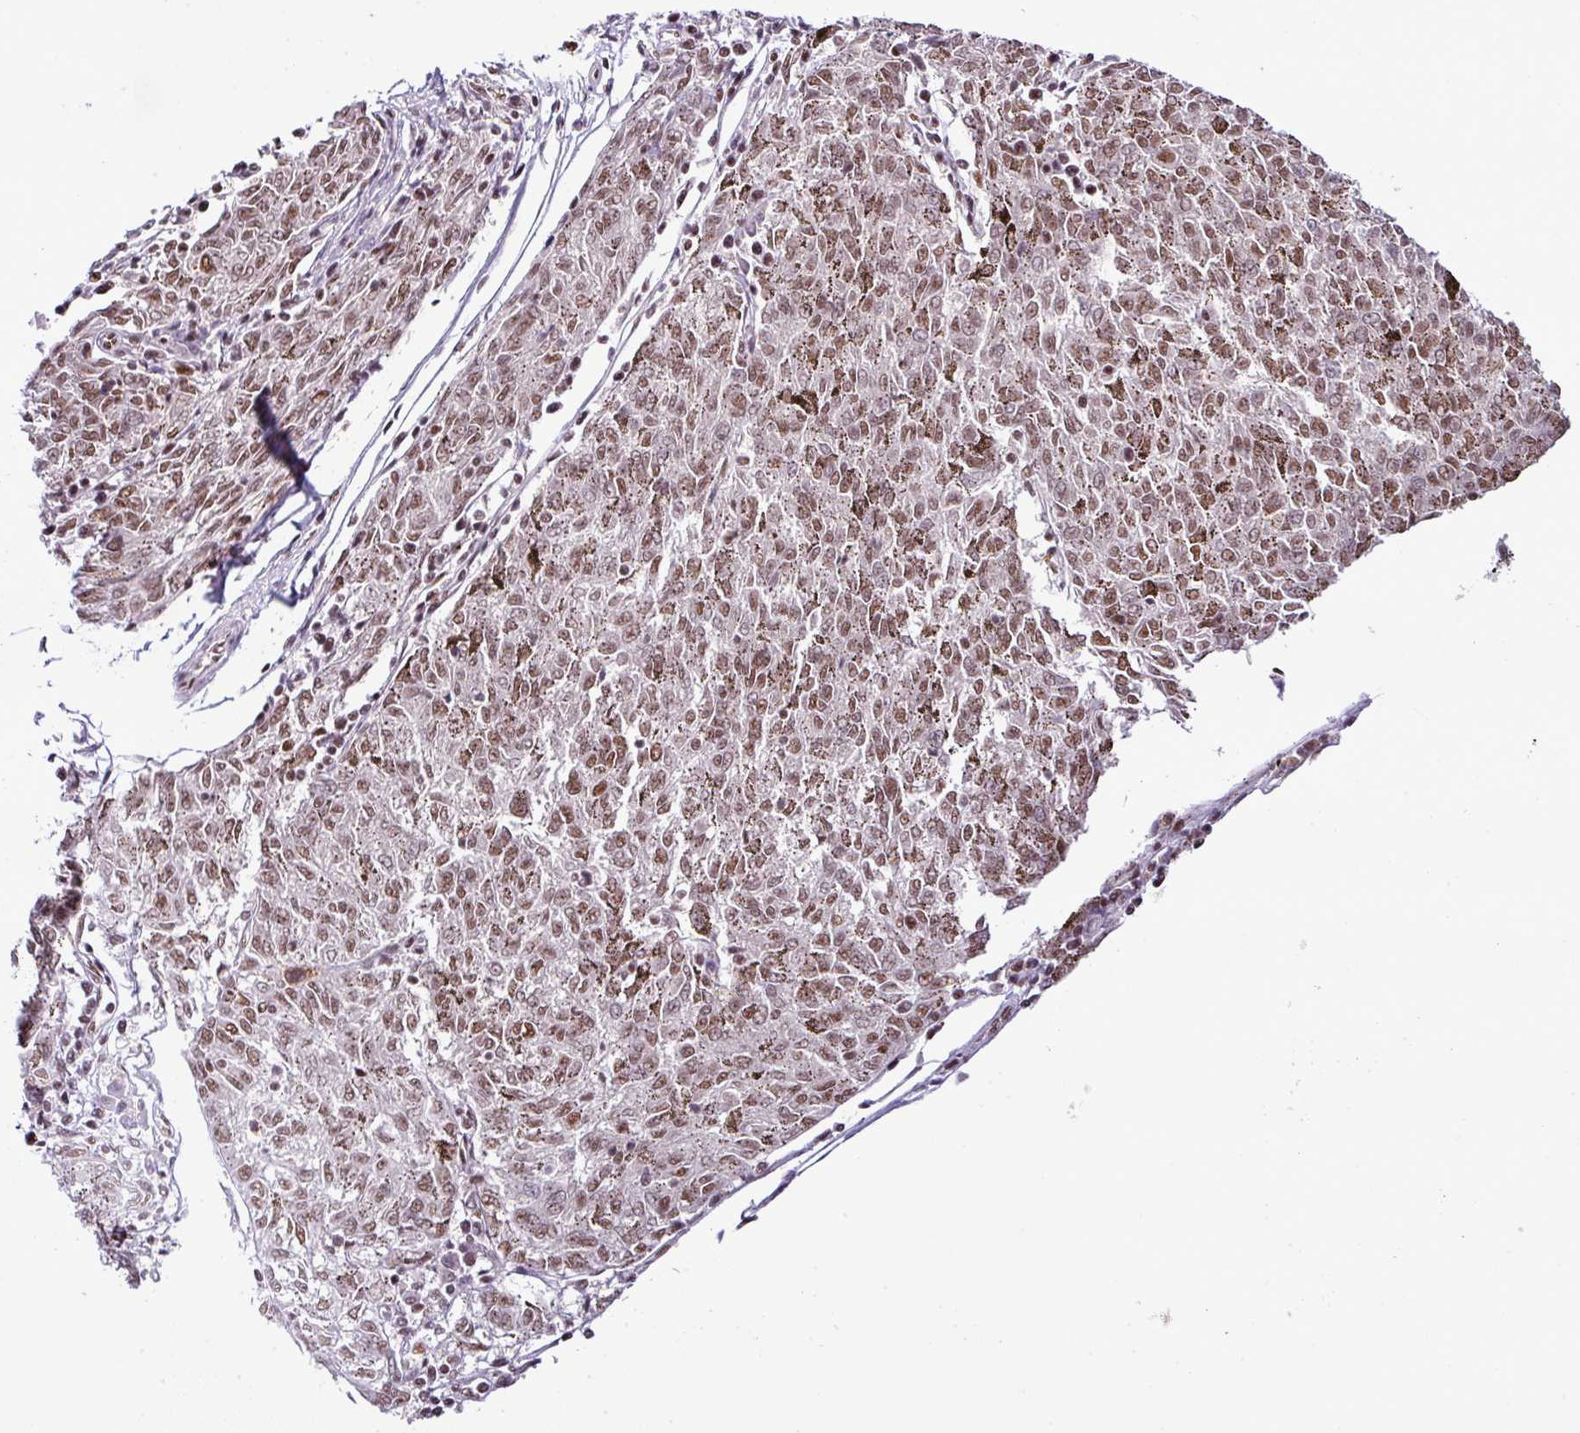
{"staining": {"intensity": "moderate", "quantity": ">75%", "location": "nuclear"}, "tissue": "melanoma", "cell_type": "Tumor cells", "image_type": "cancer", "snomed": [{"axis": "morphology", "description": "Malignant melanoma, NOS"}, {"axis": "topography", "description": "Skin"}], "caption": "Protein analysis of melanoma tissue shows moderate nuclear positivity in approximately >75% of tumor cells.", "gene": "PGAP4", "patient": {"sex": "female", "age": 72}}